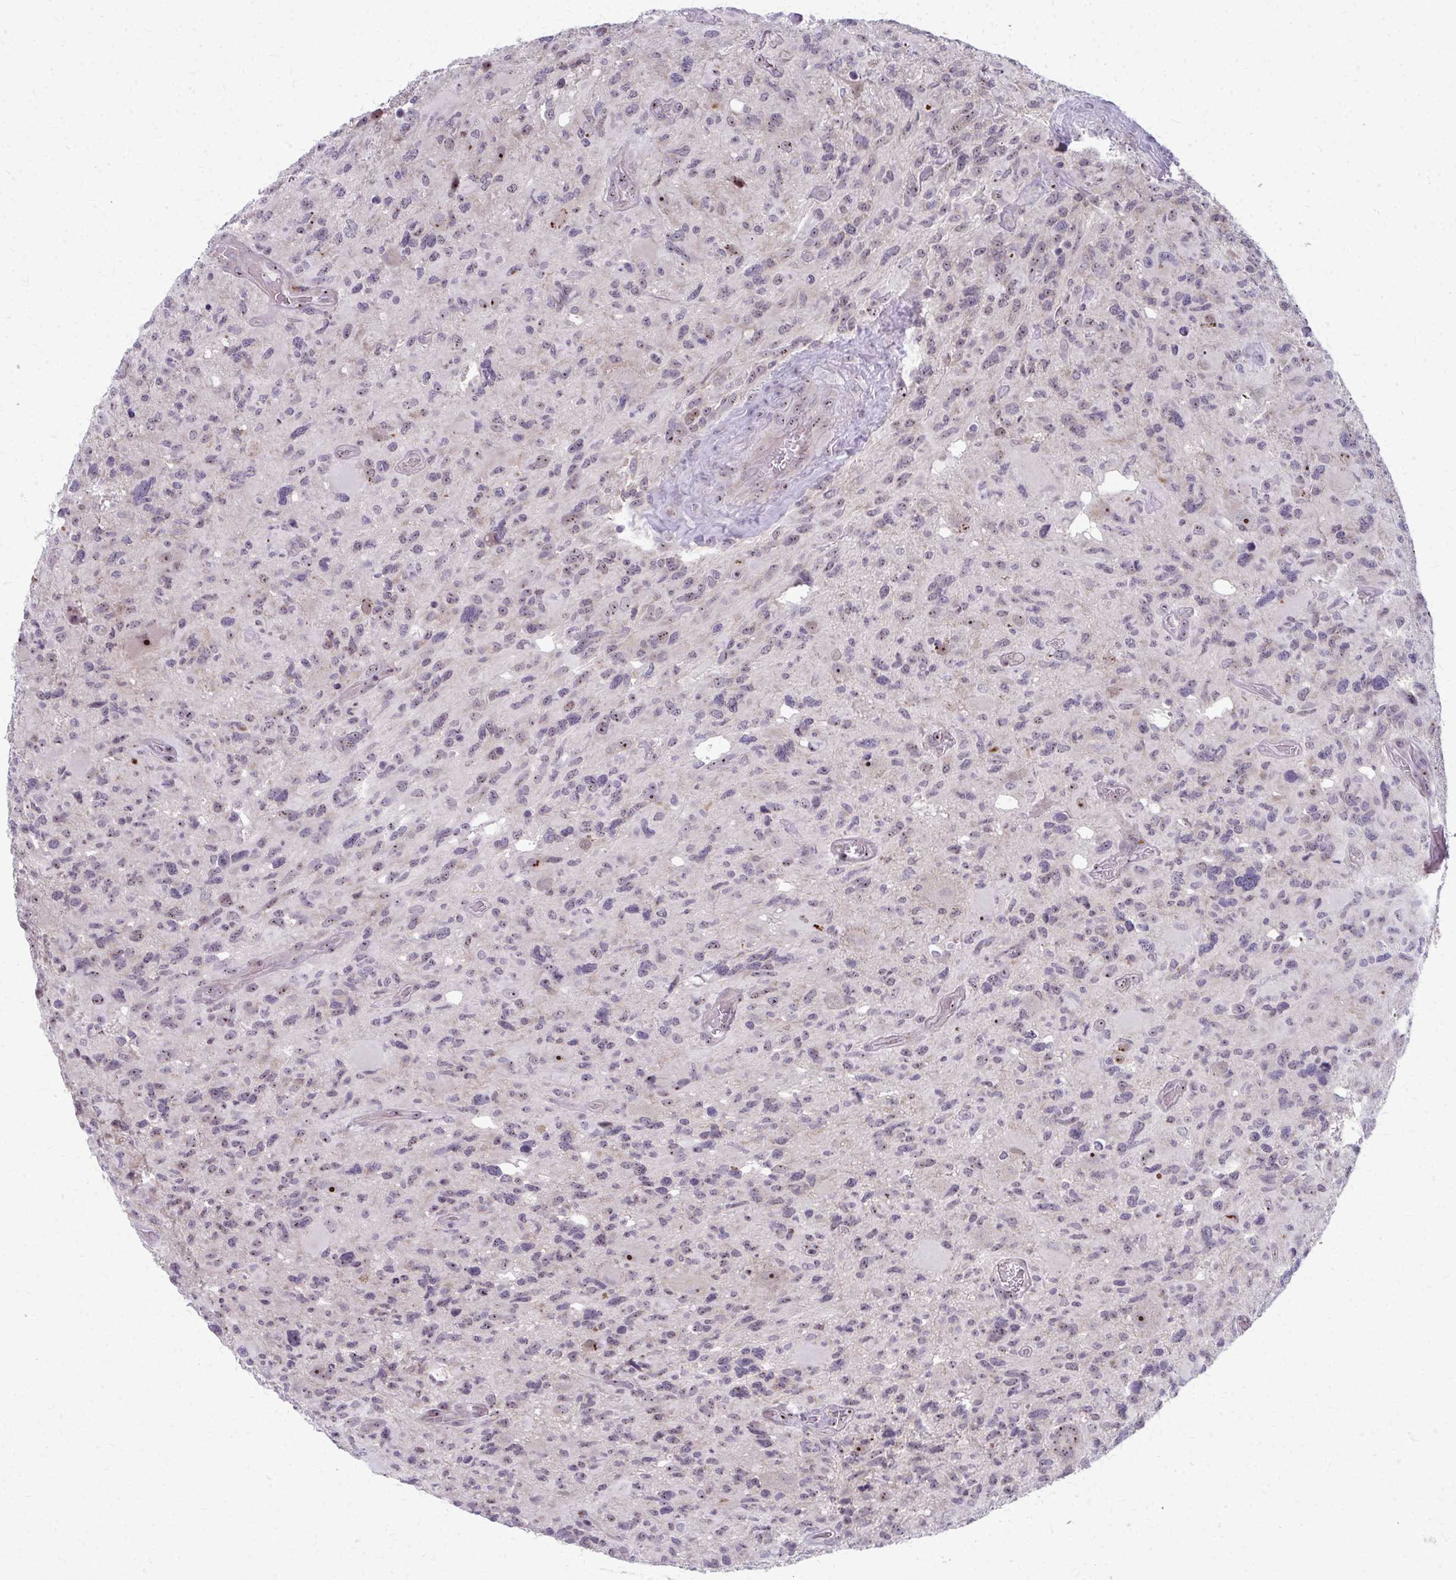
{"staining": {"intensity": "weak", "quantity": ">75%", "location": "nuclear"}, "tissue": "glioma", "cell_type": "Tumor cells", "image_type": "cancer", "snomed": [{"axis": "morphology", "description": "Glioma, malignant, High grade"}, {"axis": "topography", "description": "Brain"}], "caption": "Immunohistochemical staining of glioma exhibits low levels of weak nuclear expression in approximately >75% of tumor cells. The staining is performed using DAB (3,3'-diaminobenzidine) brown chromogen to label protein expression. The nuclei are counter-stained blue using hematoxylin.", "gene": "NUDT16", "patient": {"sex": "male", "age": 49}}